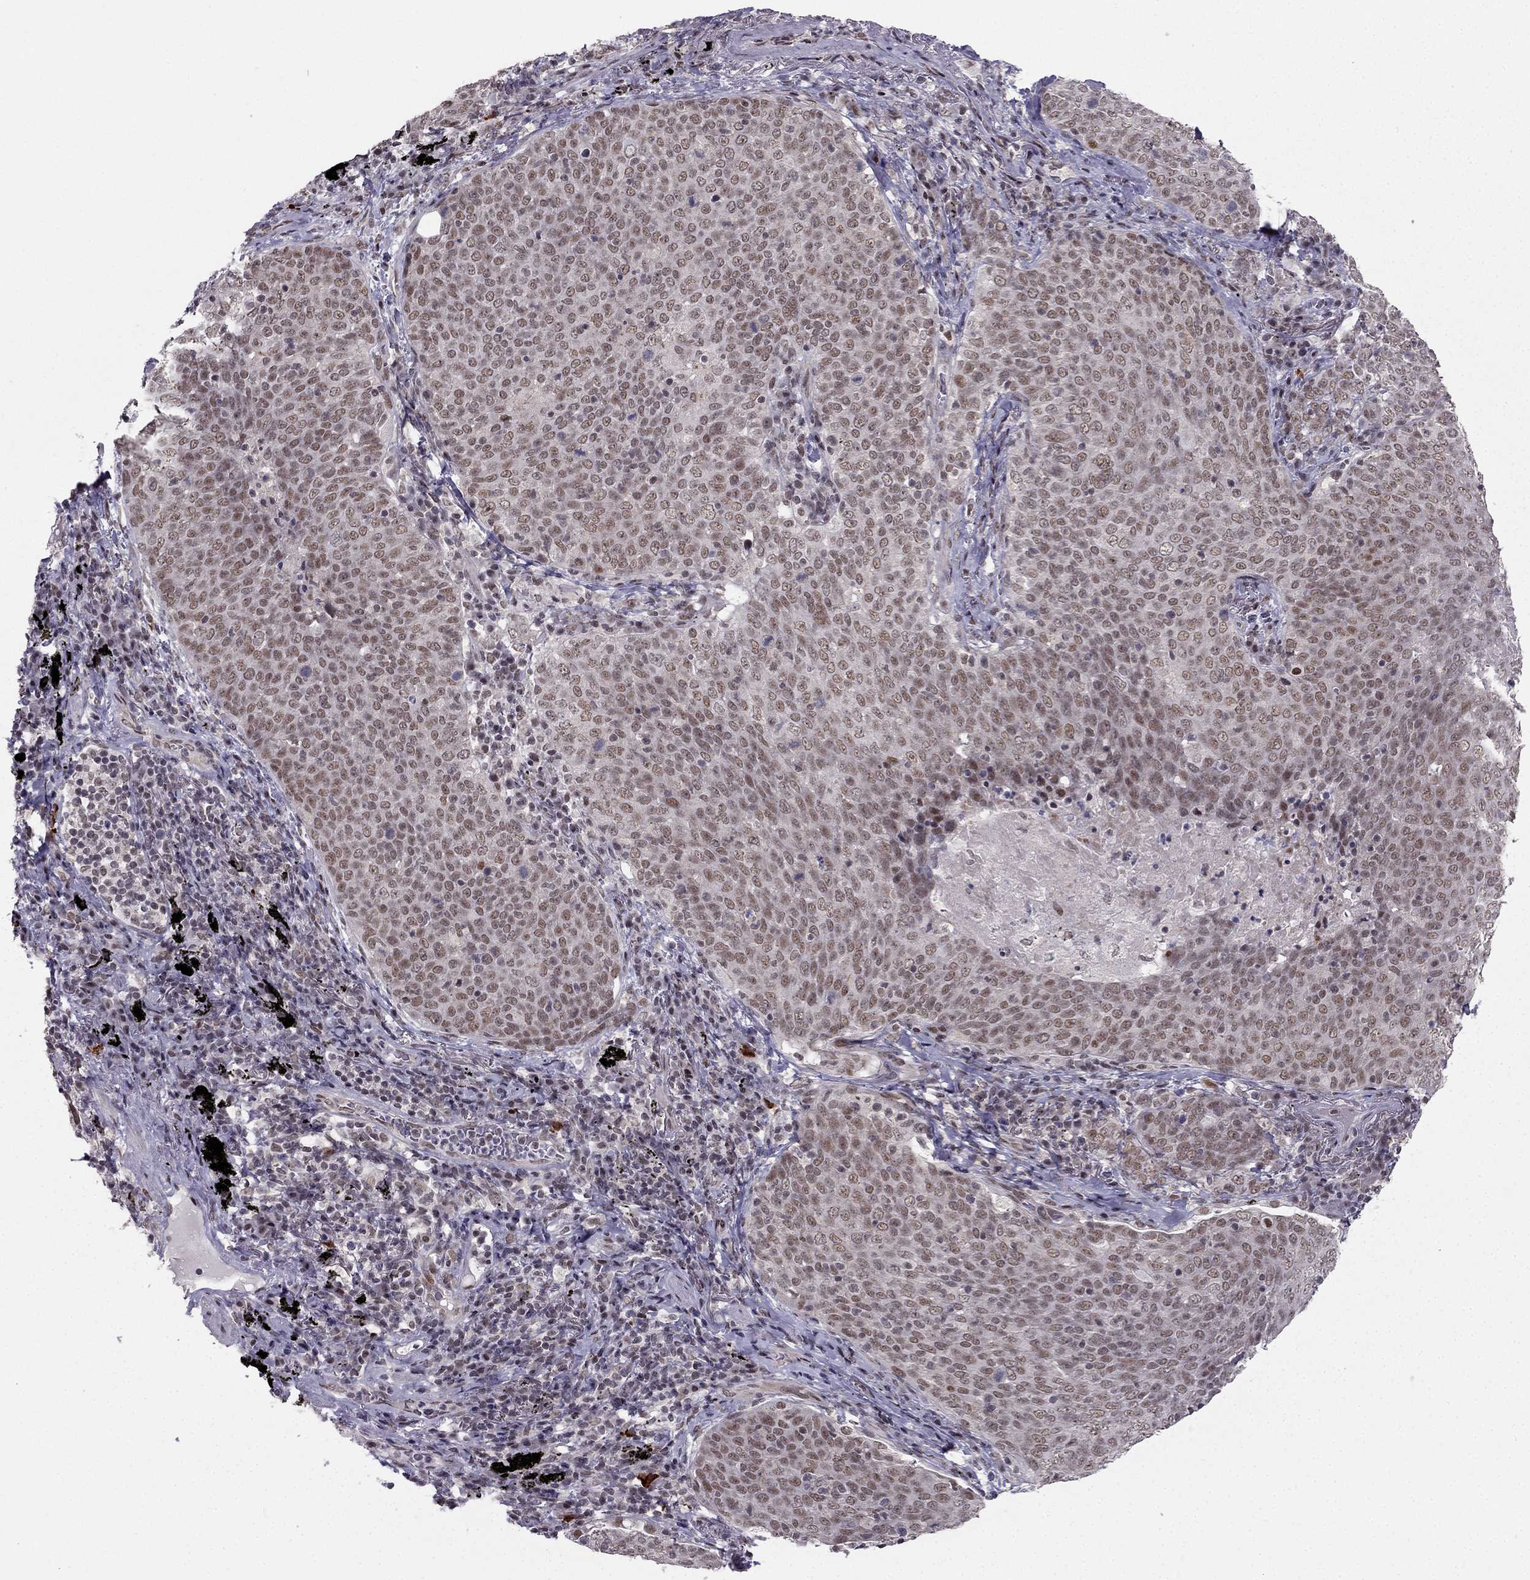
{"staining": {"intensity": "weak", "quantity": "25%-75%", "location": "nuclear"}, "tissue": "lung cancer", "cell_type": "Tumor cells", "image_type": "cancer", "snomed": [{"axis": "morphology", "description": "Squamous cell carcinoma, NOS"}, {"axis": "topography", "description": "Lung"}], "caption": "Weak nuclear protein positivity is seen in approximately 25%-75% of tumor cells in squamous cell carcinoma (lung).", "gene": "RPRD2", "patient": {"sex": "male", "age": 82}}